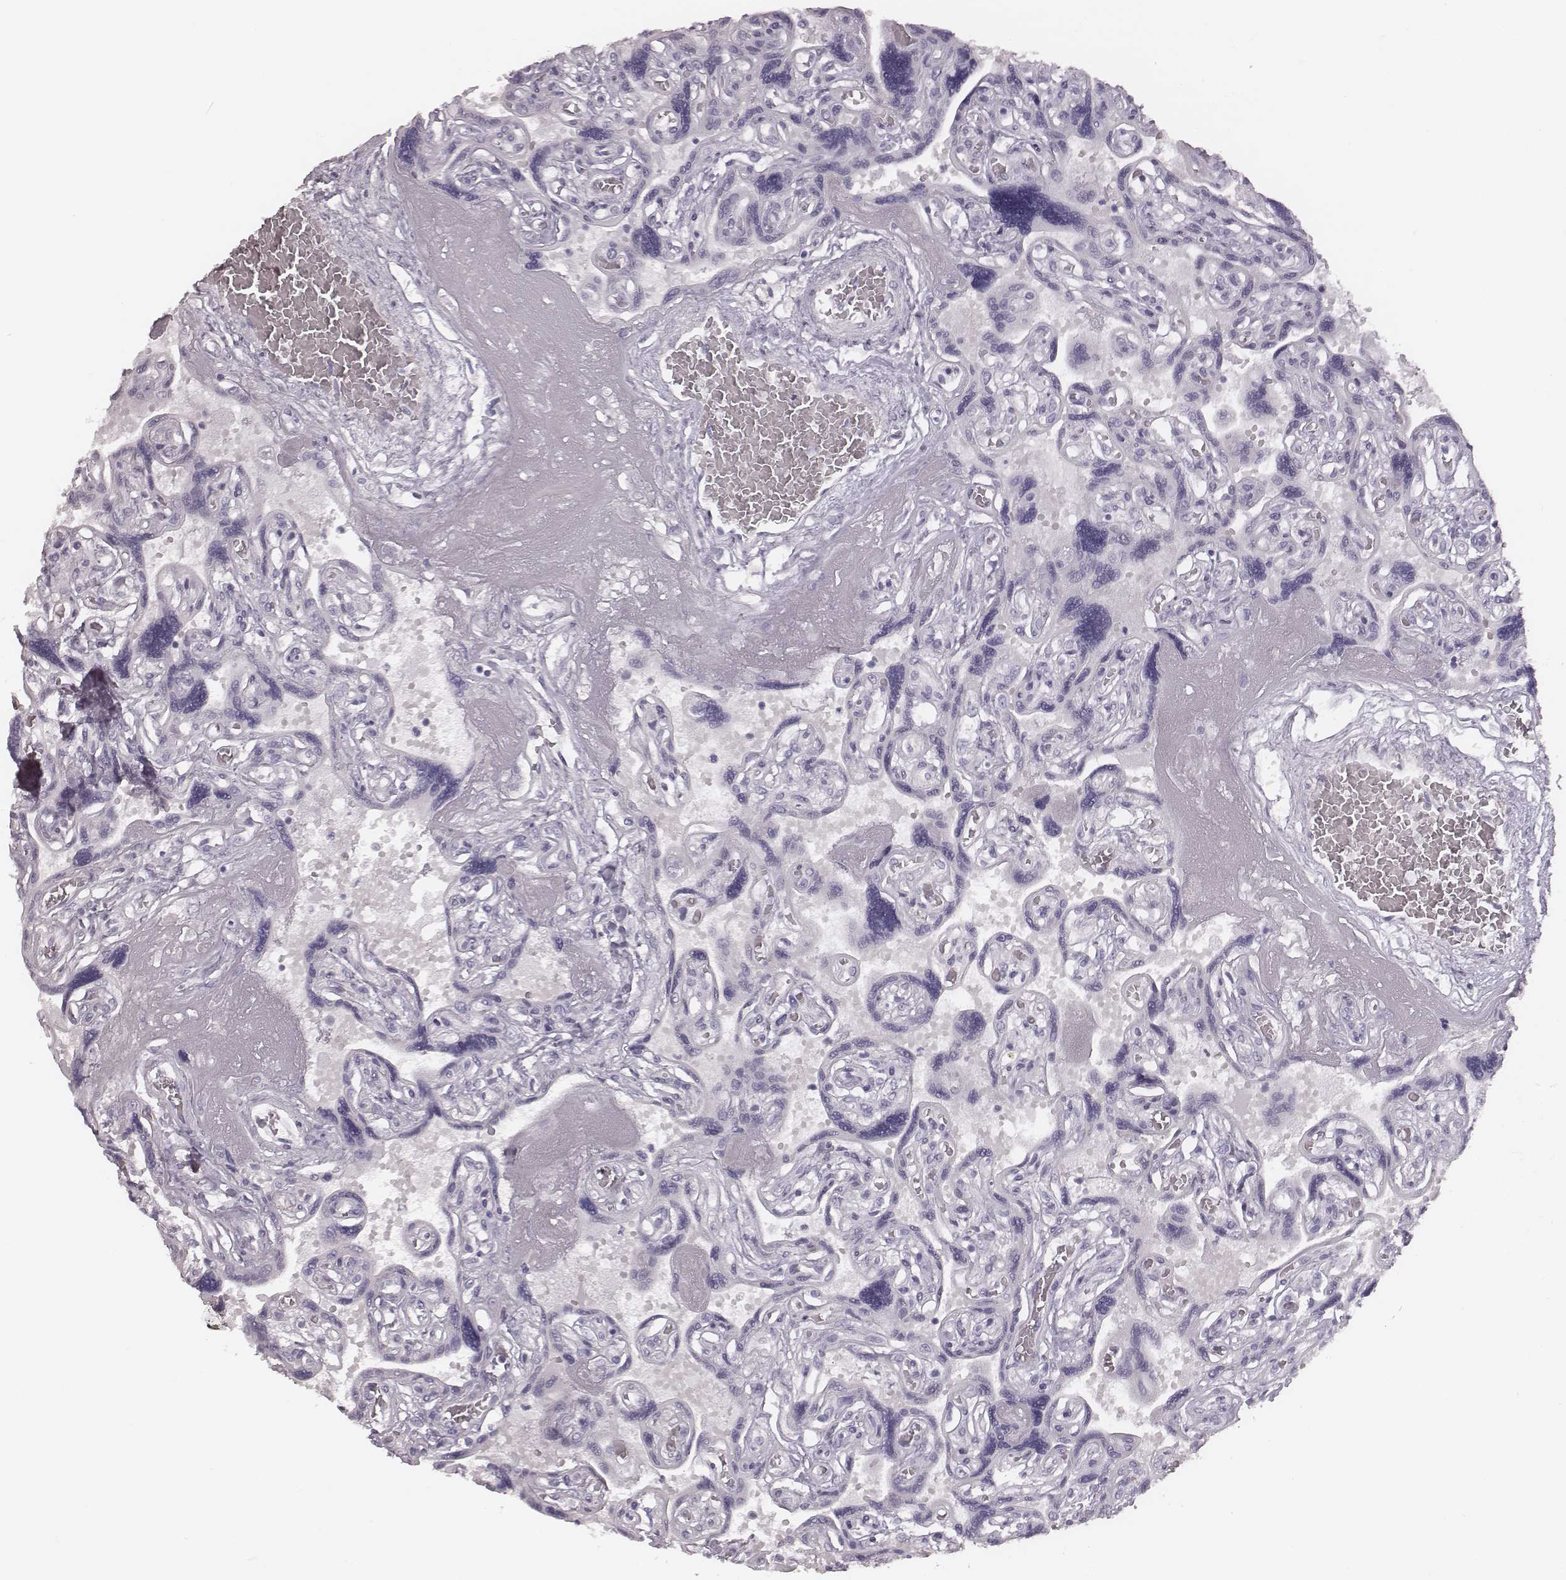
{"staining": {"intensity": "negative", "quantity": "none", "location": "none"}, "tissue": "placenta", "cell_type": "Decidual cells", "image_type": "normal", "snomed": [{"axis": "morphology", "description": "Normal tissue, NOS"}, {"axis": "topography", "description": "Placenta"}], "caption": "This is a micrograph of immunohistochemistry (IHC) staining of normal placenta, which shows no positivity in decidual cells.", "gene": "SPA17", "patient": {"sex": "female", "age": 32}}